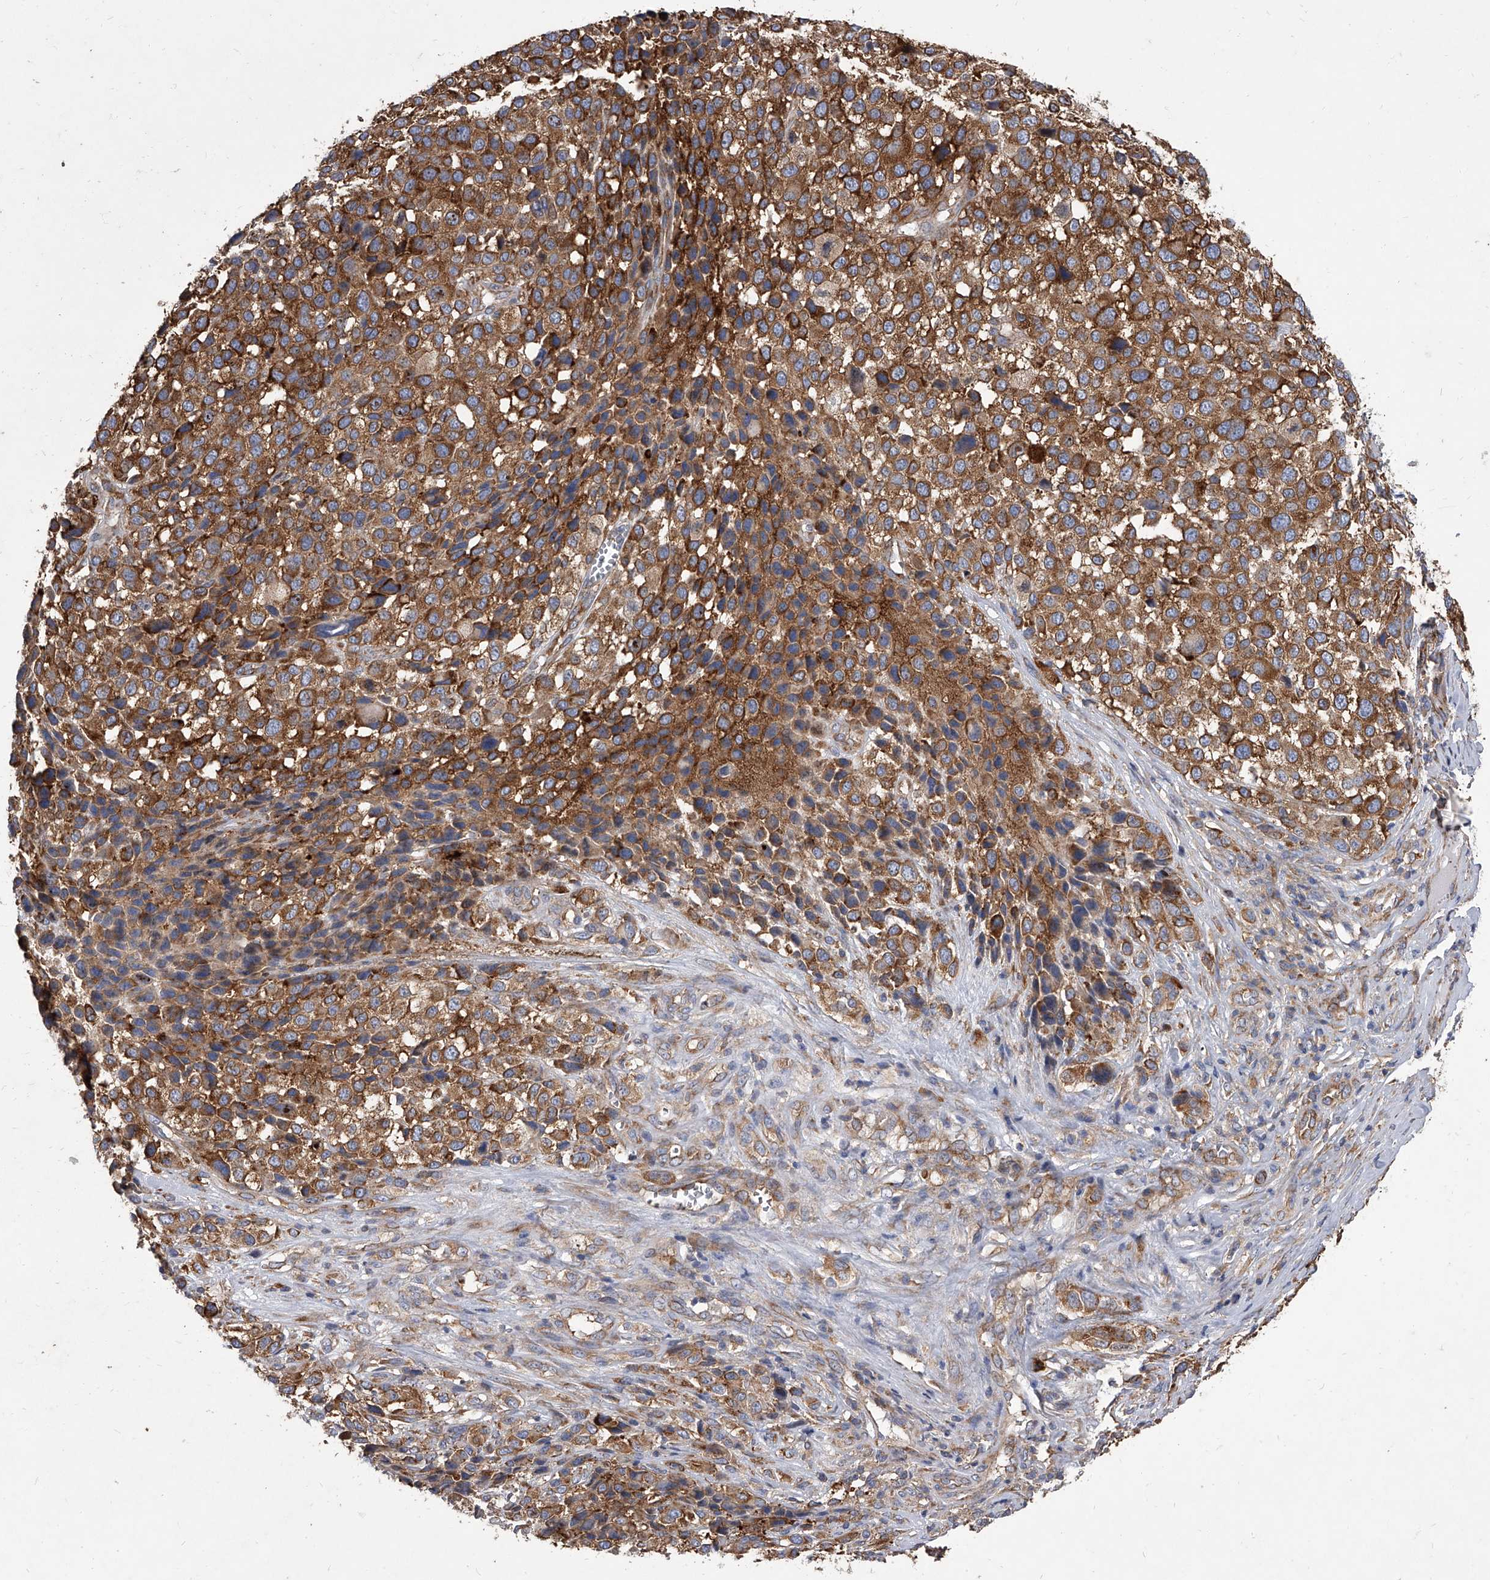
{"staining": {"intensity": "moderate", "quantity": ">75%", "location": "cytoplasmic/membranous"}, "tissue": "melanoma", "cell_type": "Tumor cells", "image_type": "cancer", "snomed": [{"axis": "morphology", "description": "Malignant melanoma, NOS"}, {"axis": "topography", "description": "Skin of trunk"}], "caption": "Moderate cytoplasmic/membranous protein expression is appreciated in about >75% of tumor cells in malignant melanoma.", "gene": "EIF2S2", "patient": {"sex": "male", "age": 71}}